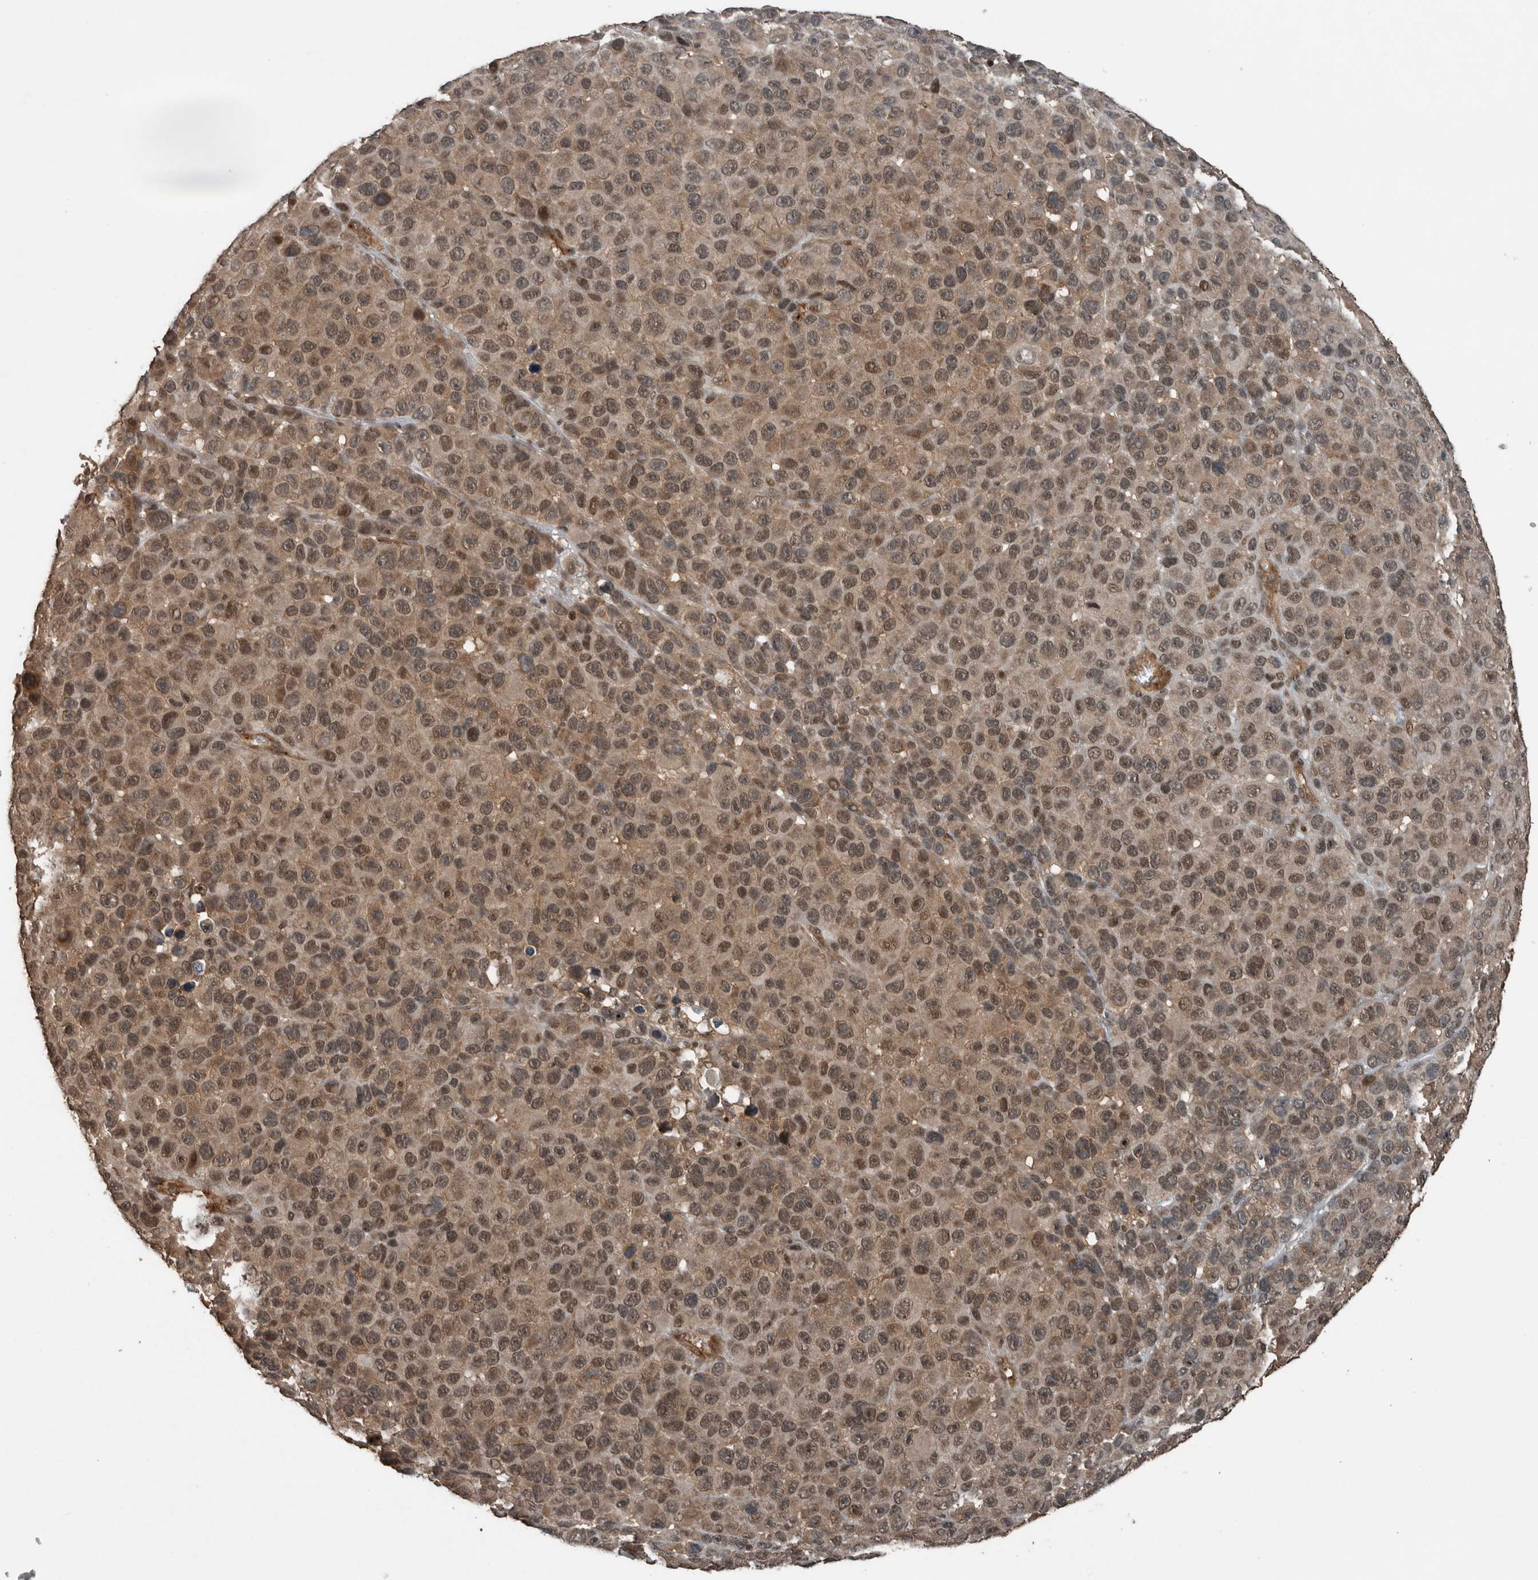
{"staining": {"intensity": "weak", "quantity": ">75%", "location": "cytoplasmic/membranous,nuclear"}, "tissue": "melanoma", "cell_type": "Tumor cells", "image_type": "cancer", "snomed": [{"axis": "morphology", "description": "Malignant melanoma, NOS"}, {"axis": "topography", "description": "Skin"}], "caption": "Immunohistochemical staining of melanoma exhibits weak cytoplasmic/membranous and nuclear protein staining in approximately >75% of tumor cells.", "gene": "MYO1E", "patient": {"sex": "male", "age": 53}}